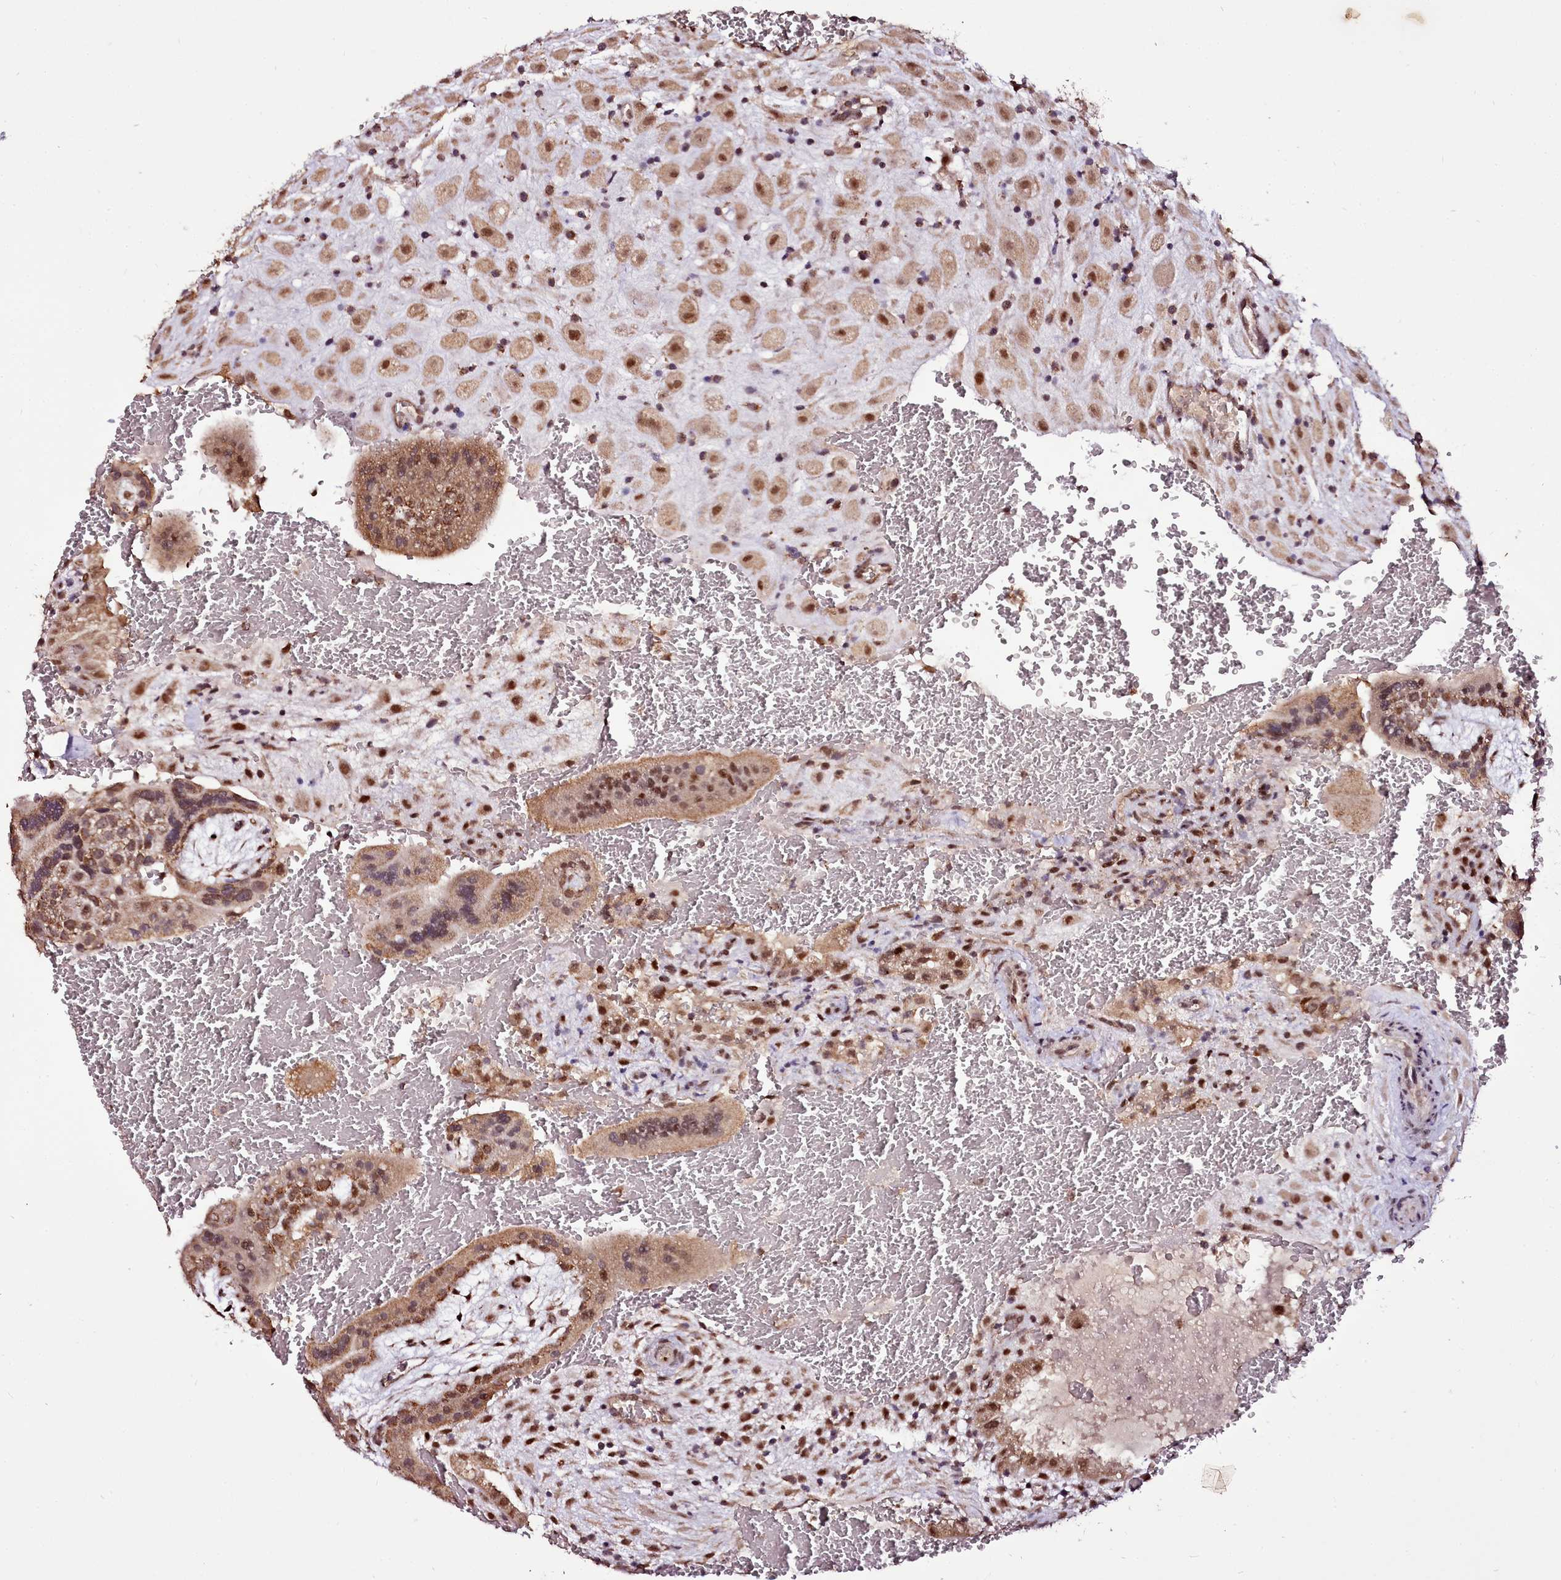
{"staining": {"intensity": "moderate", "quantity": ">75%", "location": "cytoplasmic/membranous,nuclear"}, "tissue": "placenta", "cell_type": "Decidual cells", "image_type": "normal", "snomed": [{"axis": "morphology", "description": "Normal tissue, NOS"}, {"axis": "topography", "description": "Placenta"}], "caption": "An image showing moderate cytoplasmic/membranous,nuclear positivity in approximately >75% of decidual cells in benign placenta, as visualized by brown immunohistochemical staining.", "gene": "EDIL3", "patient": {"sex": "female", "age": 35}}